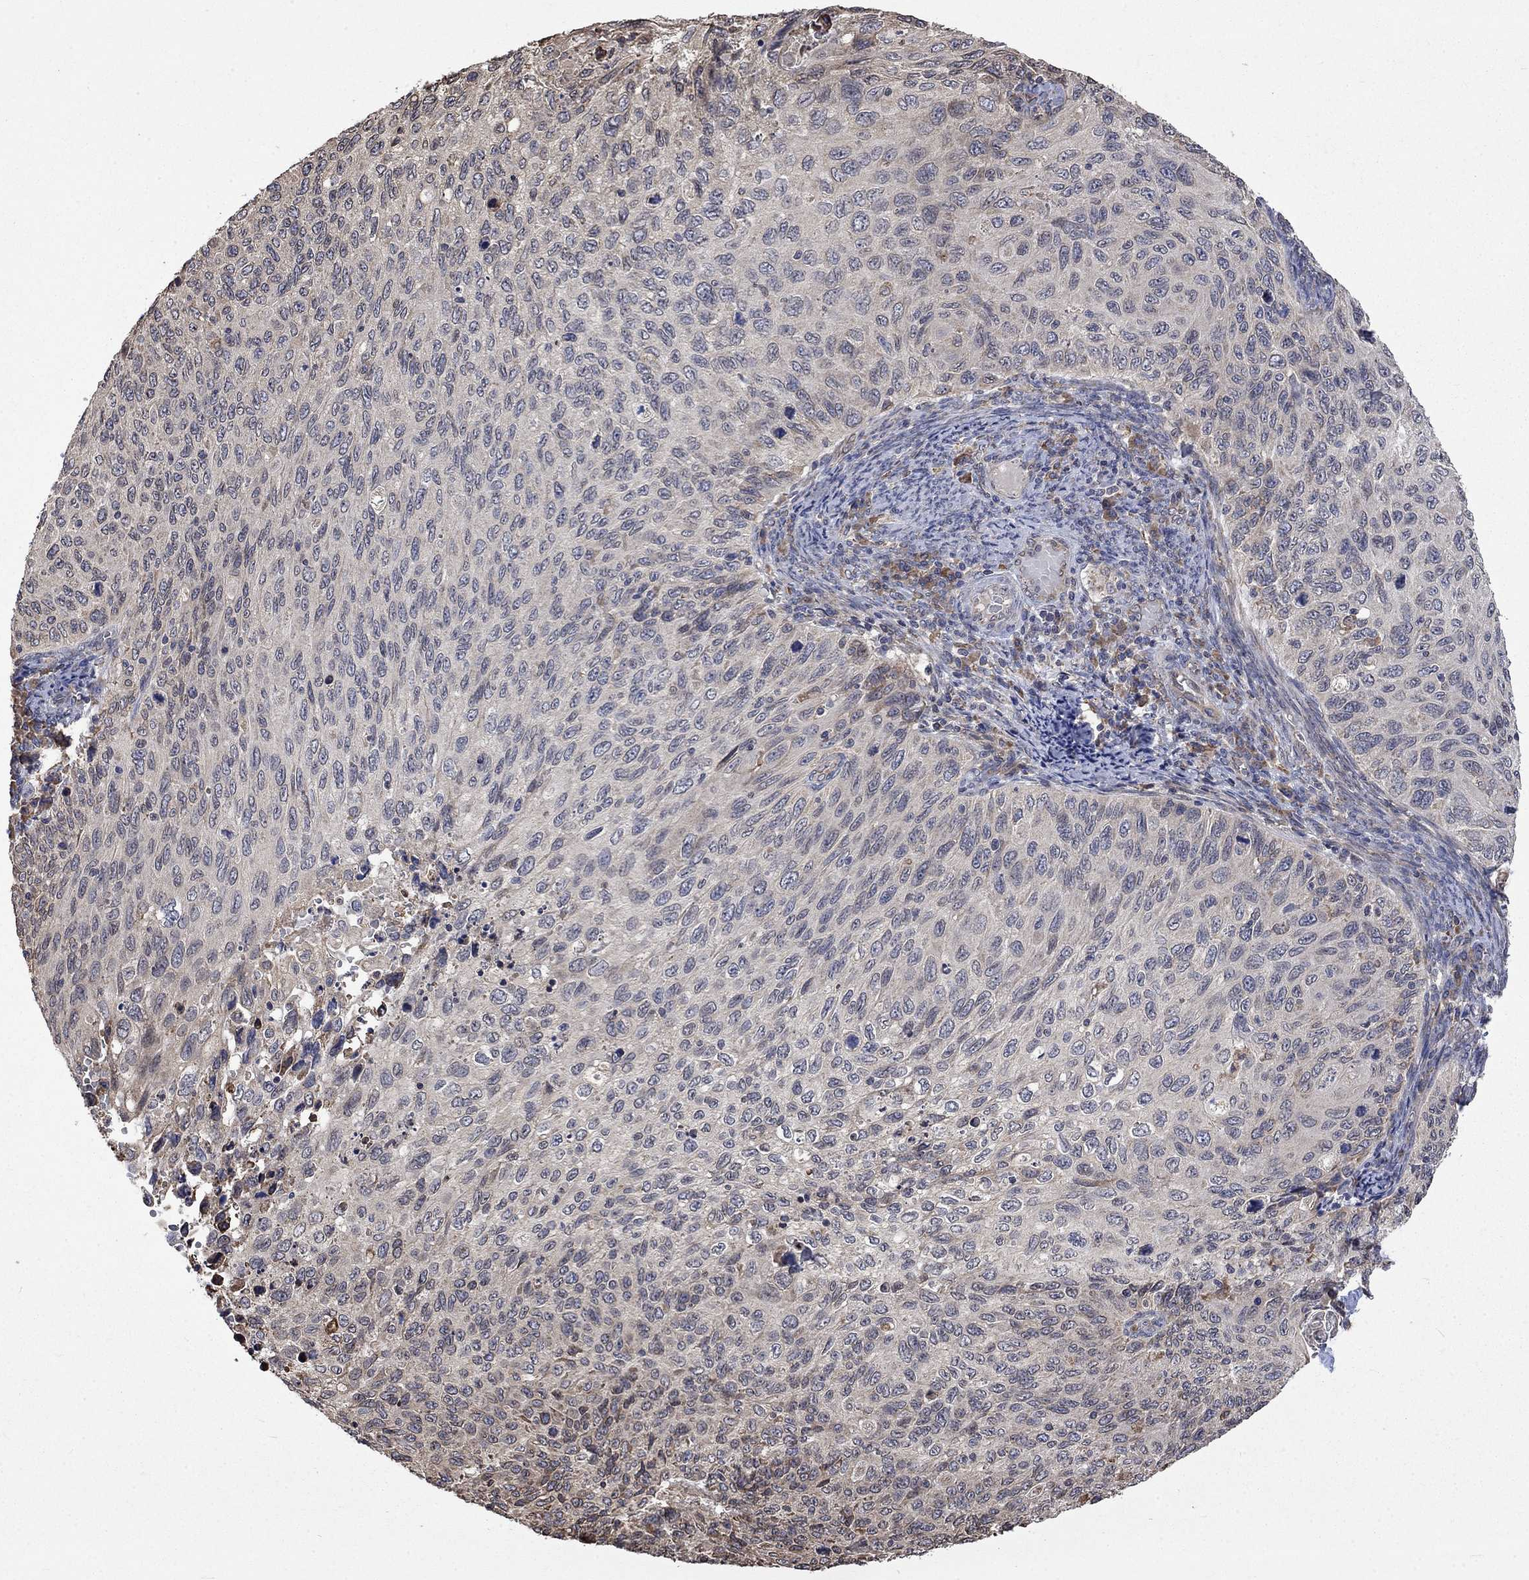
{"staining": {"intensity": "negative", "quantity": "none", "location": "none"}, "tissue": "cervical cancer", "cell_type": "Tumor cells", "image_type": "cancer", "snomed": [{"axis": "morphology", "description": "Squamous cell carcinoma, NOS"}, {"axis": "topography", "description": "Cervix"}], "caption": "There is no significant expression in tumor cells of cervical squamous cell carcinoma.", "gene": "ESRRA", "patient": {"sex": "female", "age": 70}}